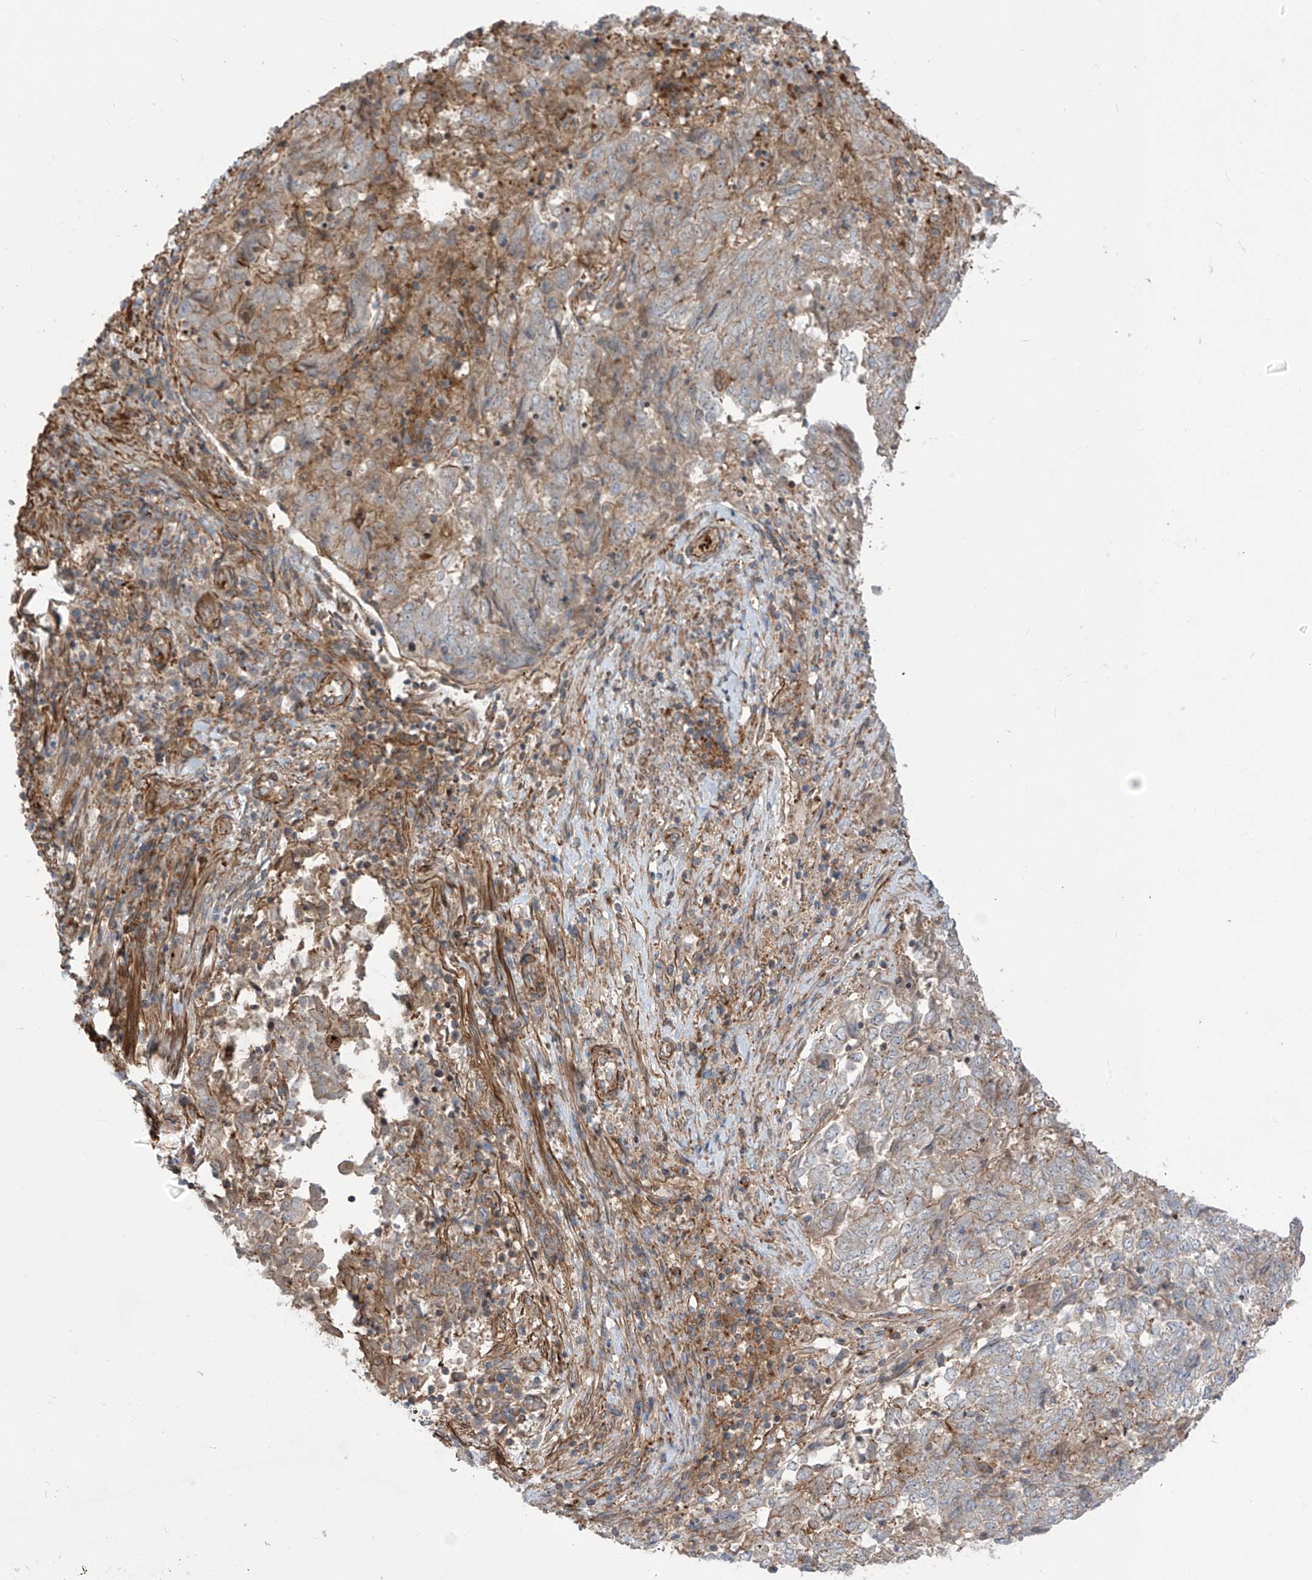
{"staining": {"intensity": "moderate", "quantity": "<25%", "location": "cytoplasmic/membranous"}, "tissue": "endometrial cancer", "cell_type": "Tumor cells", "image_type": "cancer", "snomed": [{"axis": "morphology", "description": "Adenocarcinoma, NOS"}, {"axis": "topography", "description": "Endometrium"}], "caption": "Endometrial cancer tissue shows moderate cytoplasmic/membranous positivity in about <25% of tumor cells, visualized by immunohistochemistry.", "gene": "TRMU", "patient": {"sex": "female", "age": 80}}